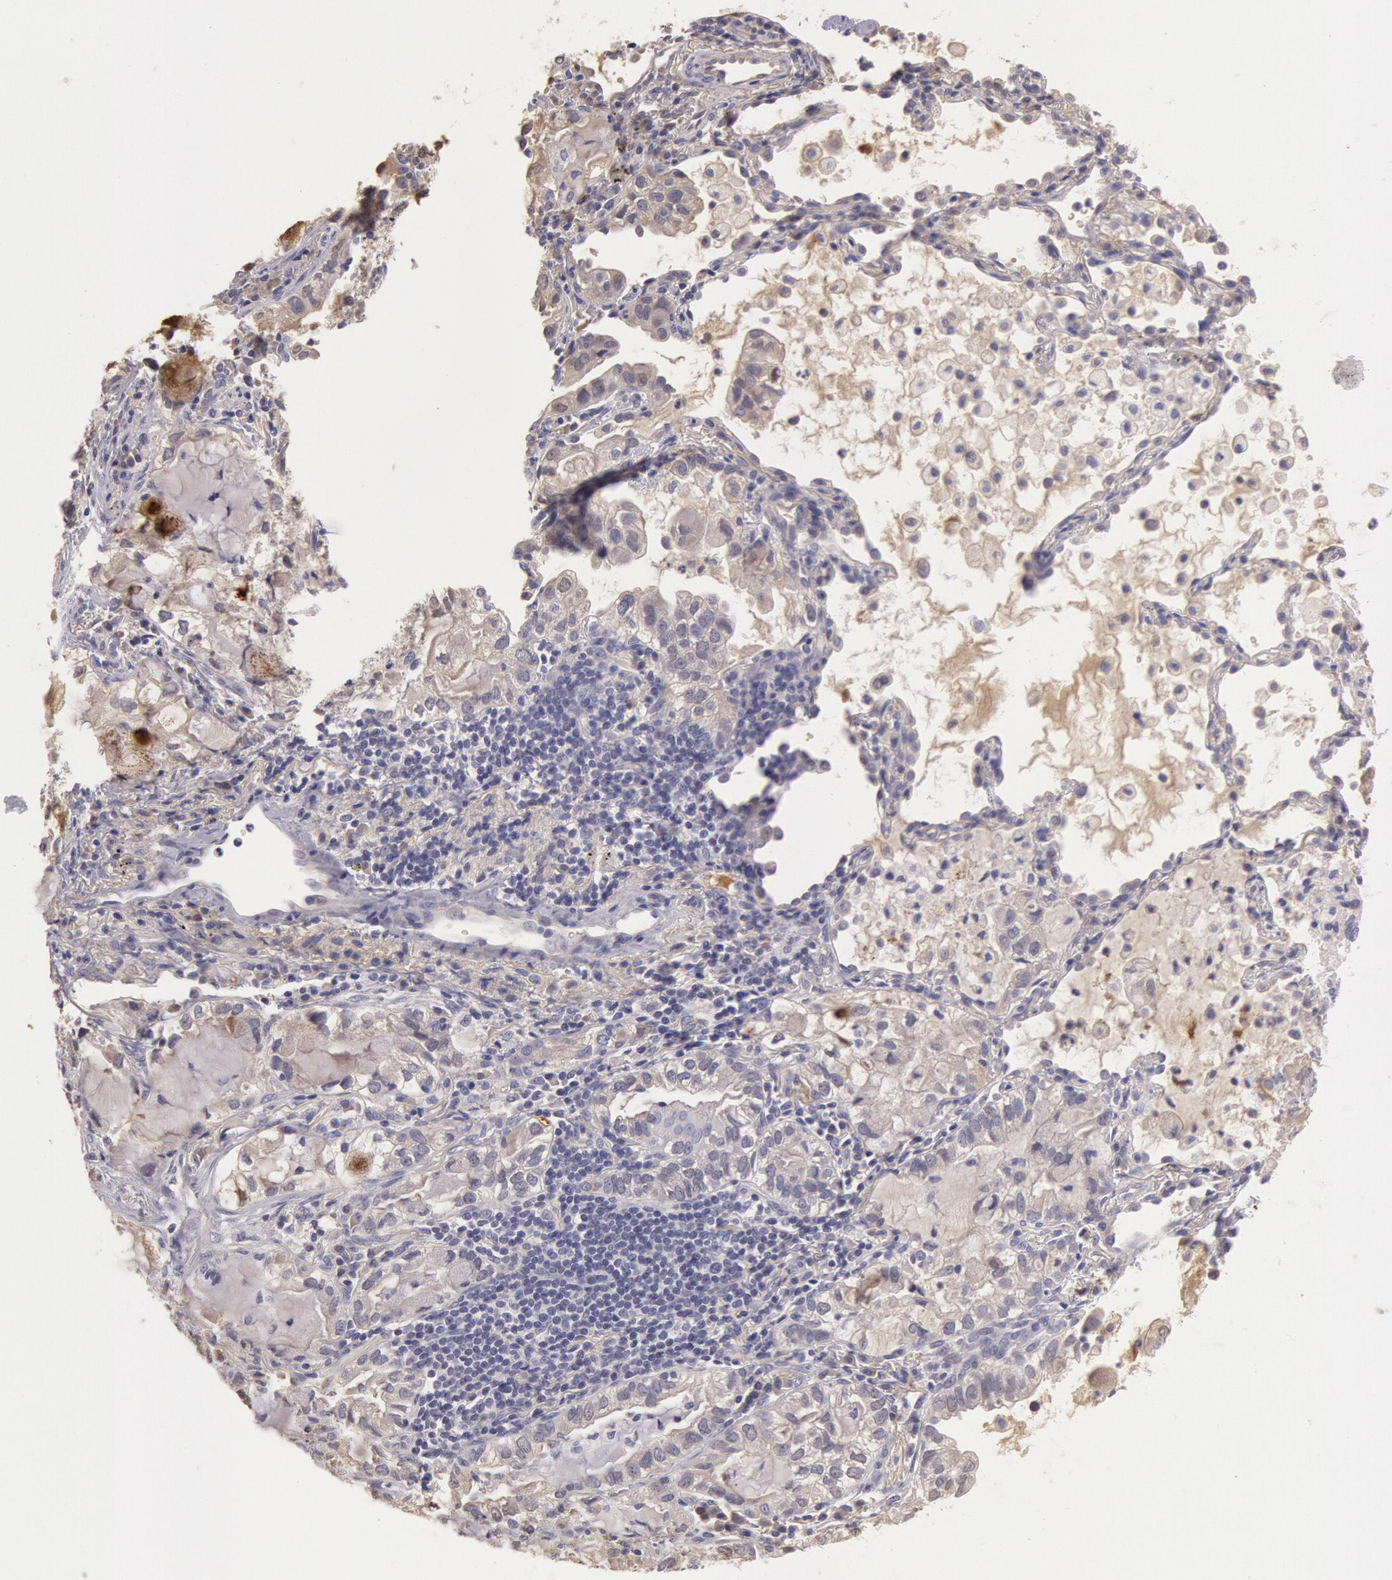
{"staining": {"intensity": "negative", "quantity": "none", "location": "none"}, "tissue": "lung cancer", "cell_type": "Tumor cells", "image_type": "cancer", "snomed": [{"axis": "morphology", "description": "Adenocarcinoma, NOS"}, {"axis": "topography", "description": "Lung"}], "caption": "DAB (3,3'-diaminobenzidine) immunohistochemical staining of human lung cancer (adenocarcinoma) exhibits no significant staining in tumor cells.", "gene": "C1R", "patient": {"sex": "female", "age": 50}}